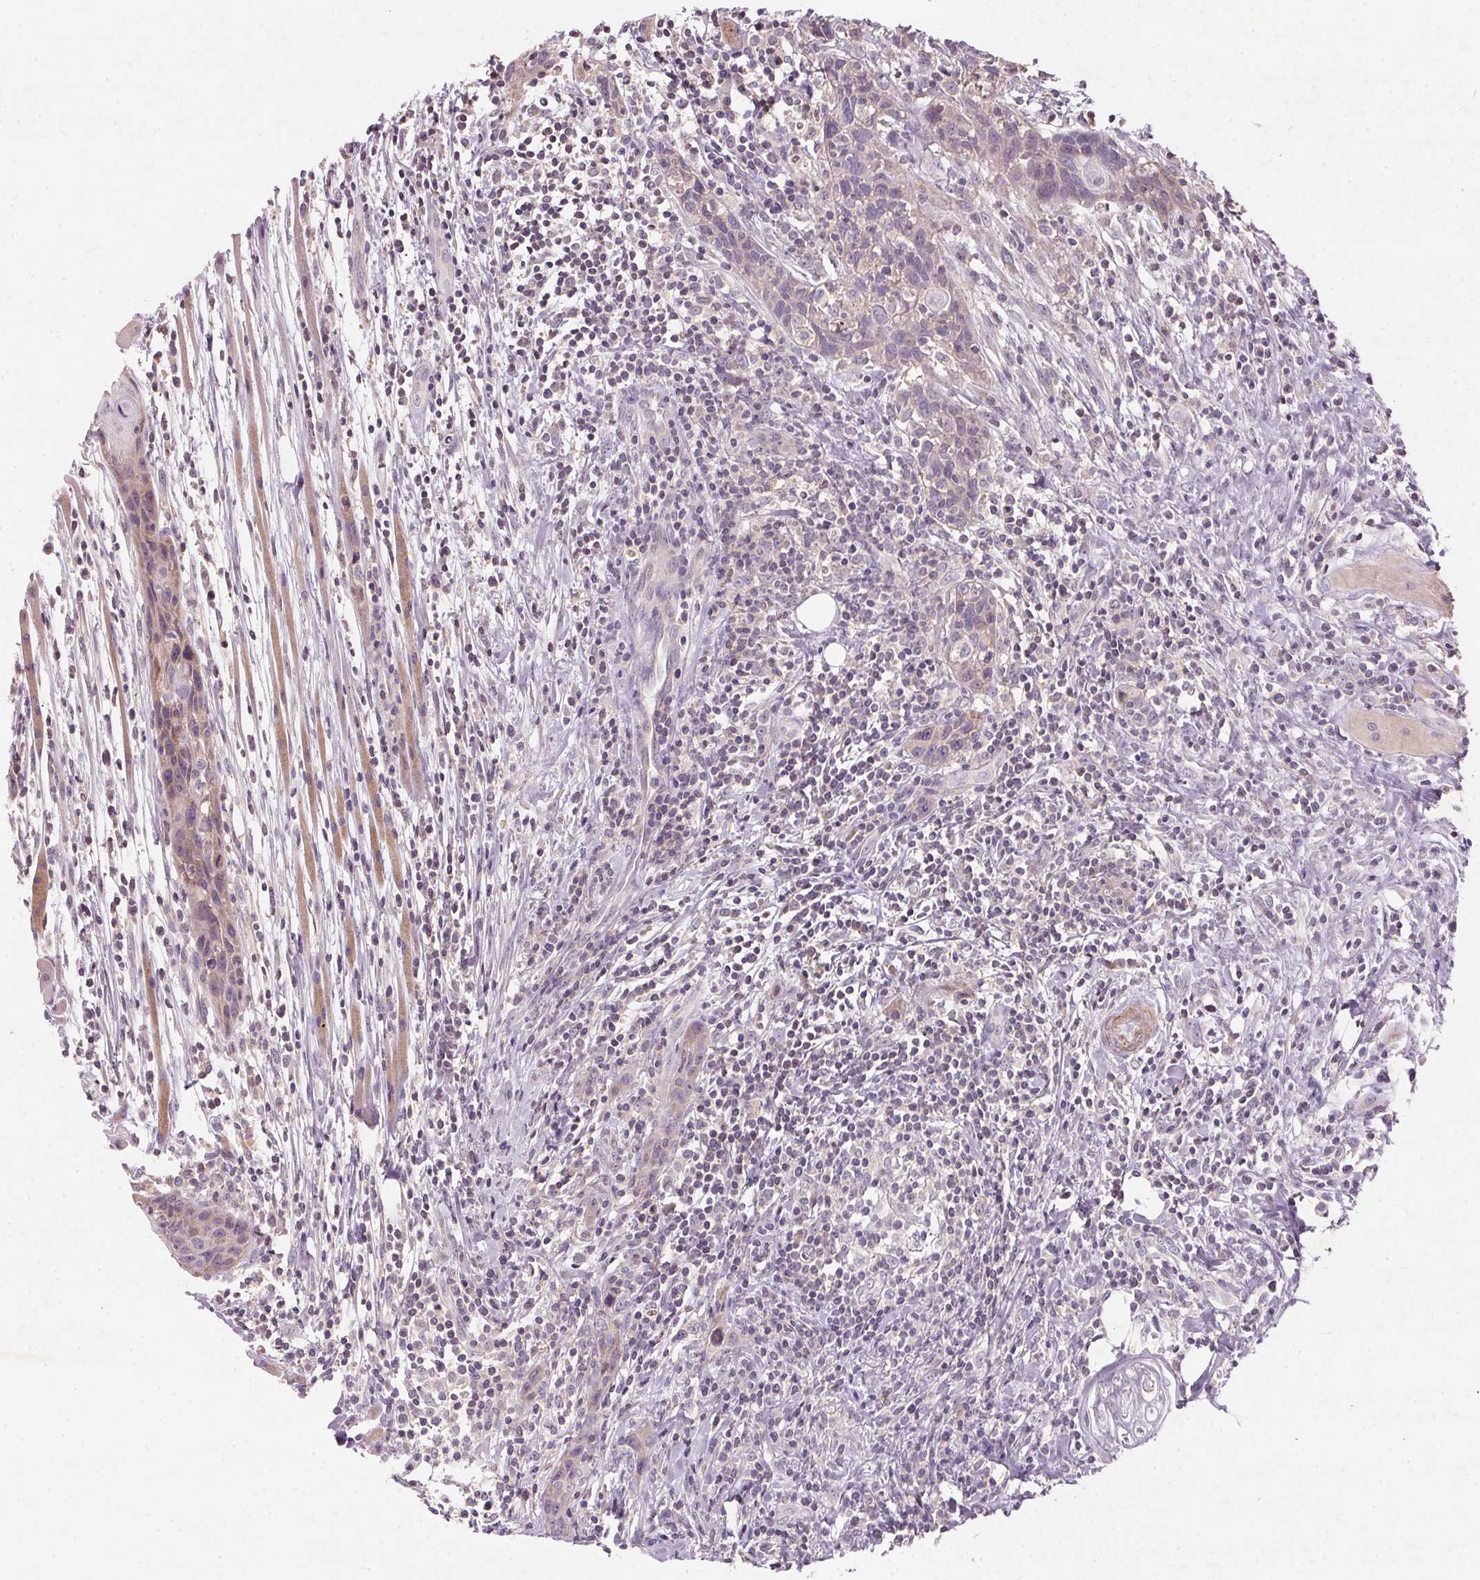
{"staining": {"intensity": "negative", "quantity": "none", "location": "none"}, "tissue": "head and neck cancer", "cell_type": "Tumor cells", "image_type": "cancer", "snomed": [{"axis": "morphology", "description": "Squamous cell carcinoma, NOS"}, {"axis": "topography", "description": "Oral tissue"}, {"axis": "topography", "description": "Head-Neck"}], "caption": "Immunohistochemical staining of head and neck cancer displays no significant expression in tumor cells.", "gene": "KCNK15", "patient": {"sex": "male", "age": 58}}